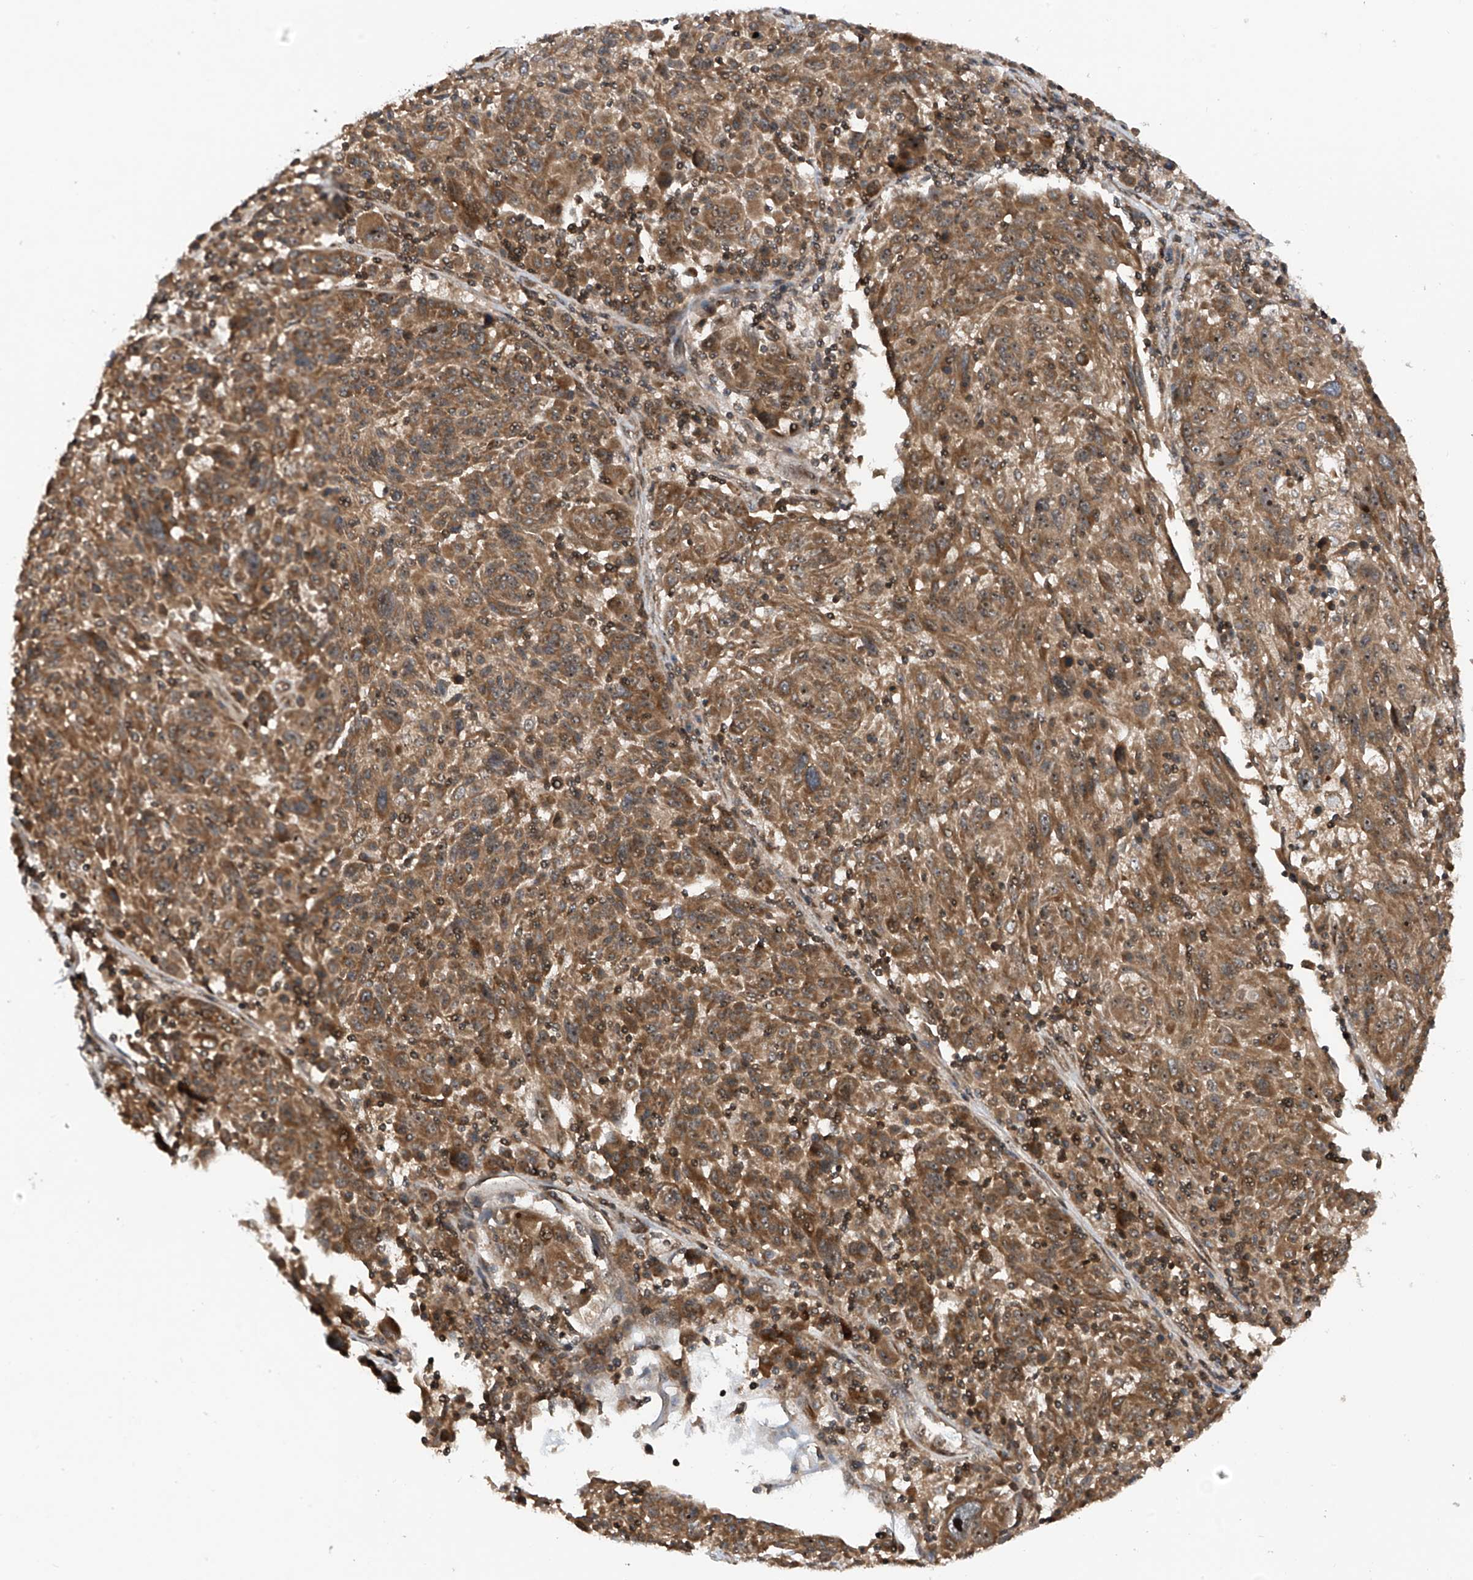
{"staining": {"intensity": "moderate", "quantity": ">75%", "location": "cytoplasmic/membranous,nuclear"}, "tissue": "melanoma", "cell_type": "Tumor cells", "image_type": "cancer", "snomed": [{"axis": "morphology", "description": "Malignant melanoma, NOS"}, {"axis": "topography", "description": "Skin"}], "caption": "Tumor cells demonstrate moderate cytoplasmic/membranous and nuclear staining in approximately >75% of cells in melanoma.", "gene": "C1orf131", "patient": {"sex": "male", "age": 53}}